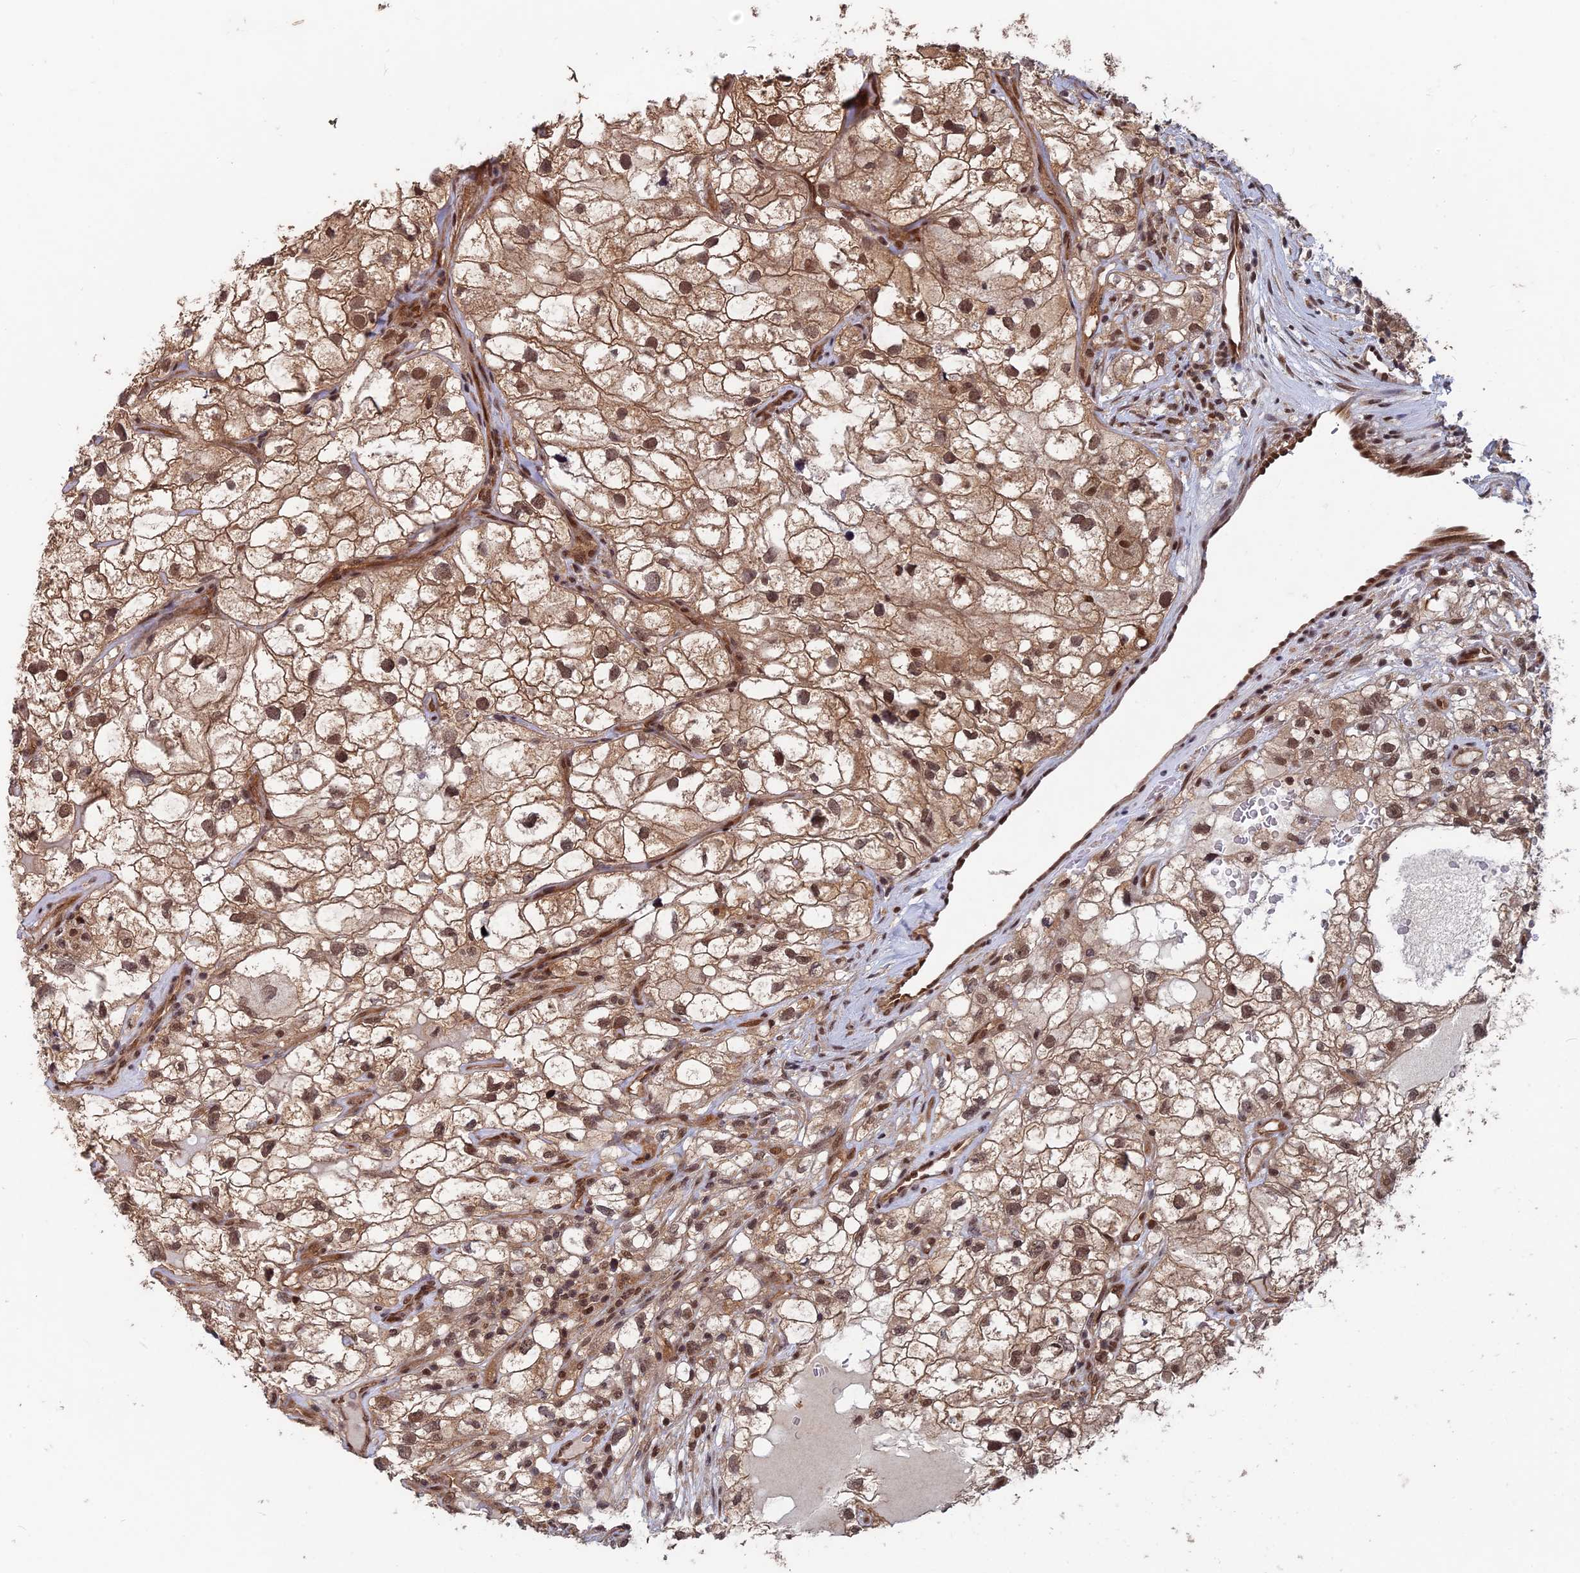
{"staining": {"intensity": "moderate", "quantity": ">75%", "location": "cytoplasmic/membranous,nuclear"}, "tissue": "renal cancer", "cell_type": "Tumor cells", "image_type": "cancer", "snomed": [{"axis": "morphology", "description": "Adenocarcinoma, NOS"}, {"axis": "topography", "description": "Kidney"}], "caption": "Renal adenocarcinoma tissue reveals moderate cytoplasmic/membranous and nuclear positivity in approximately >75% of tumor cells, visualized by immunohistochemistry. The staining was performed using DAB to visualize the protein expression in brown, while the nuclei were stained in blue with hematoxylin (Magnification: 20x).", "gene": "FAM53C", "patient": {"sex": "male", "age": 59}}